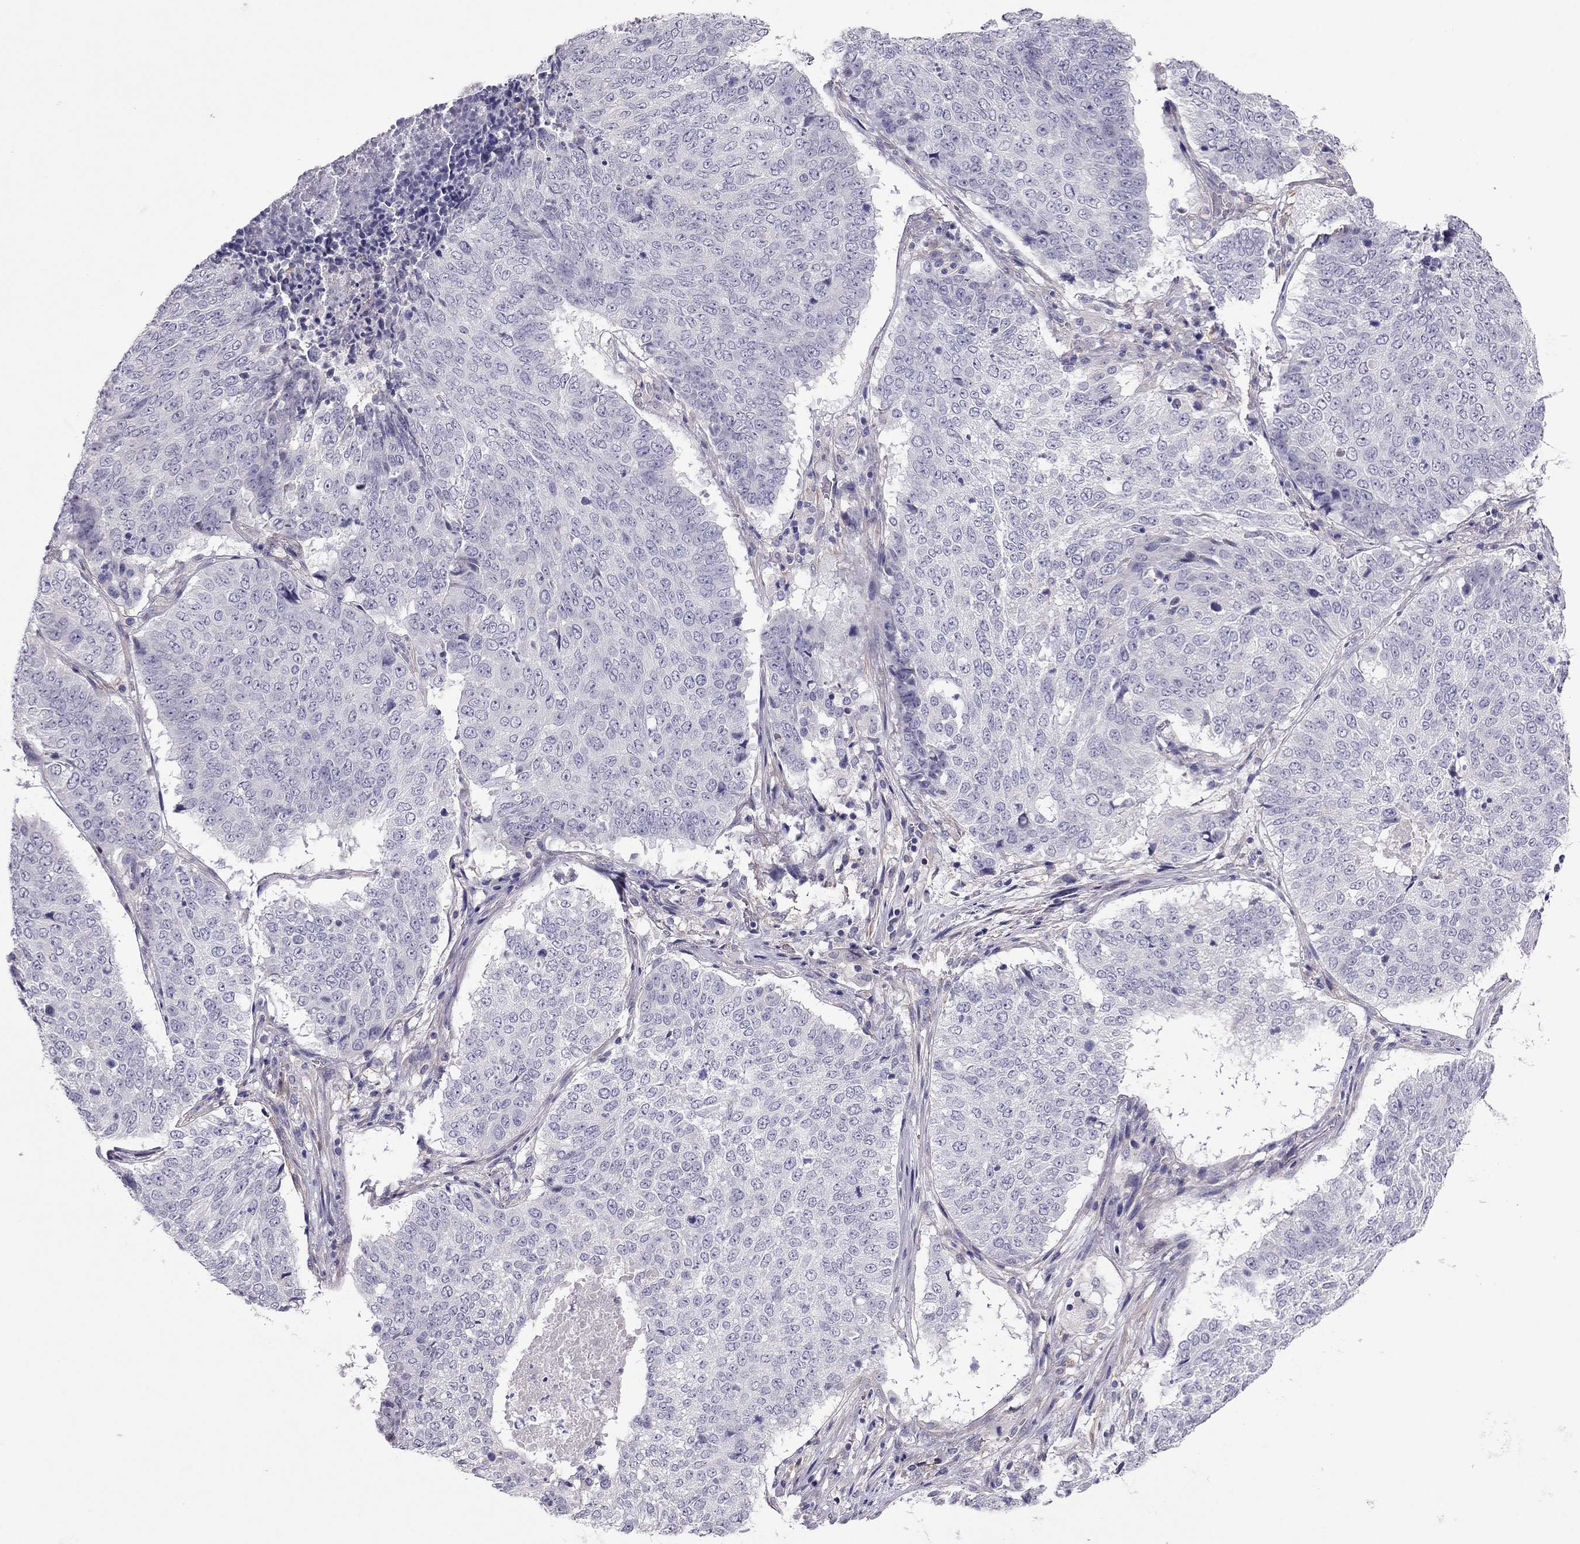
{"staining": {"intensity": "negative", "quantity": "none", "location": "none"}, "tissue": "lung cancer", "cell_type": "Tumor cells", "image_type": "cancer", "snomed": [{"axis": "morphology", "description": "Squamous cell carcinoma, NOS"}, {"axis": "topography", "description": "Lung"}], "caption": "This is a photomicrograph of immunohistochemistry staining of squamous cell carcinoma (lung), which shows no expression in tumor cells.", "gene": "SLC16A8", "patient": {"sex": "male", "age": 64}}